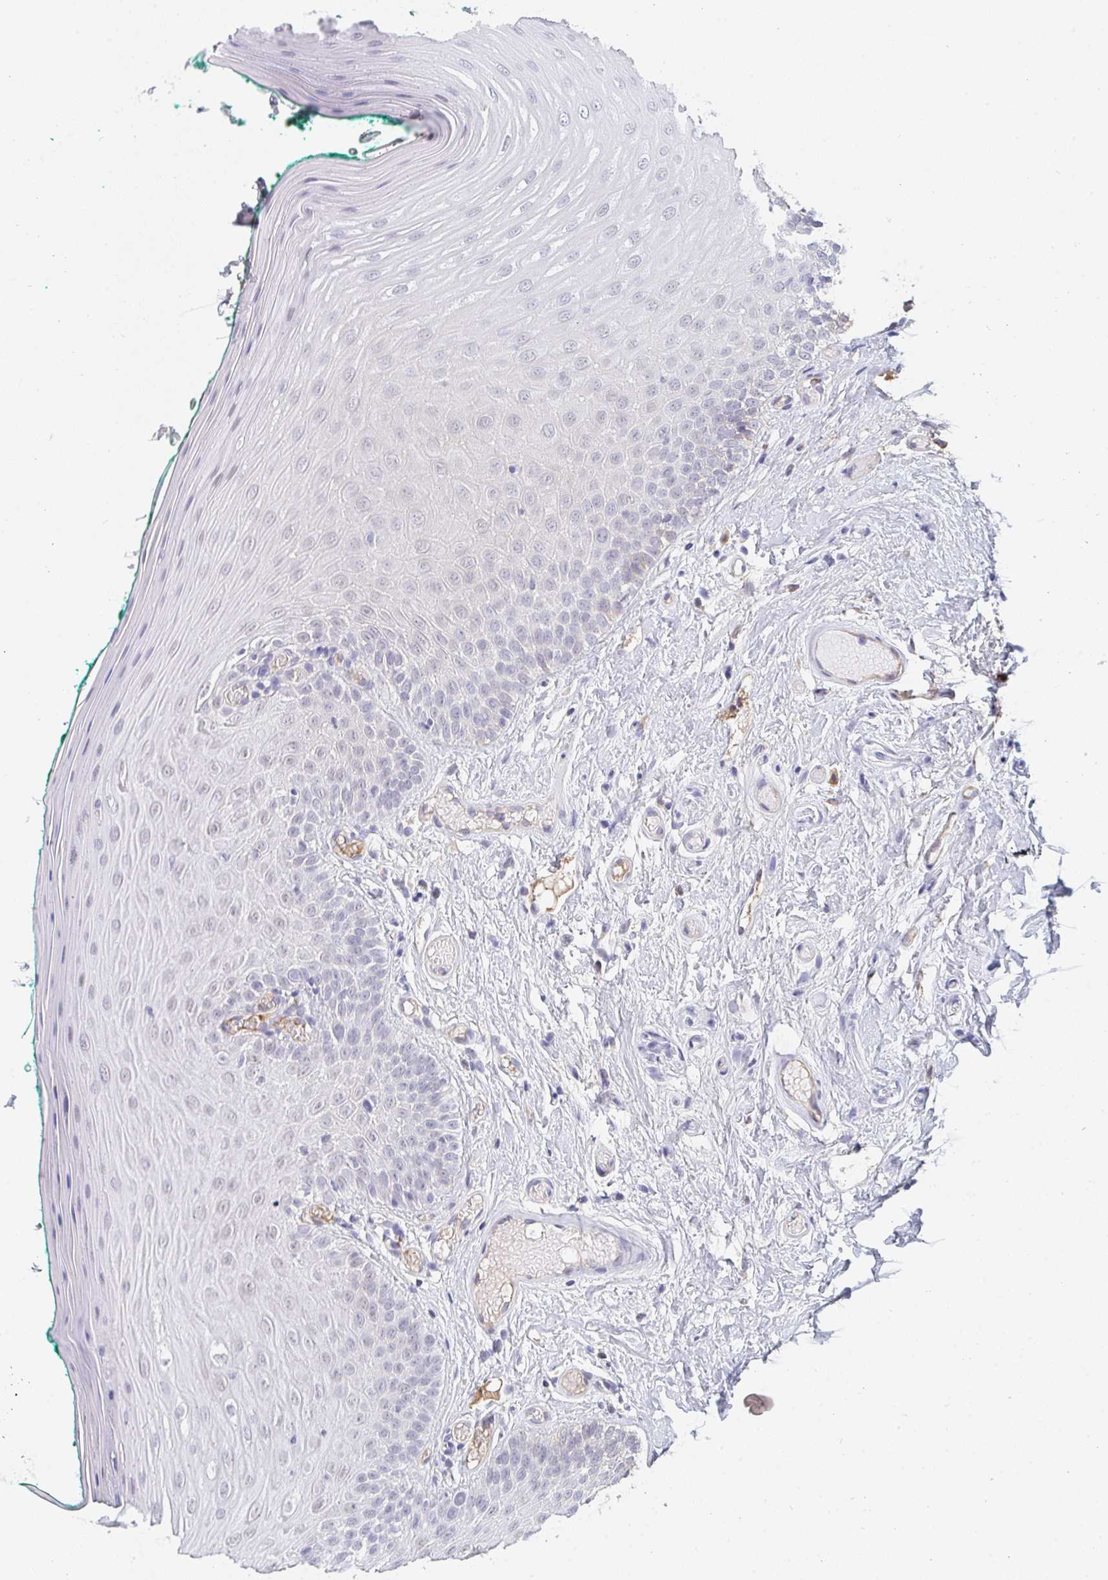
{"staining": {"intensity": "moderate", "quantity": "<25%", "location": "cytoplasmic/membranous"}, "tissue": "oral mucosa", "cell_type": "Squamous epithelial cells", "image_type": "normal", "snomed": [{"axis": "morphology", "description": "Normal tissue, NOS"}, {"axis": "topography", "description": "Oral tissue"}], "caption": "Protein staining of benign oral mucosa displays moderate cytoplasmic/membranous staining in about <25% of squamous epithelial cells.", "gene": "DSCAML1", "patient": {"sex": "female", "age": 40}}